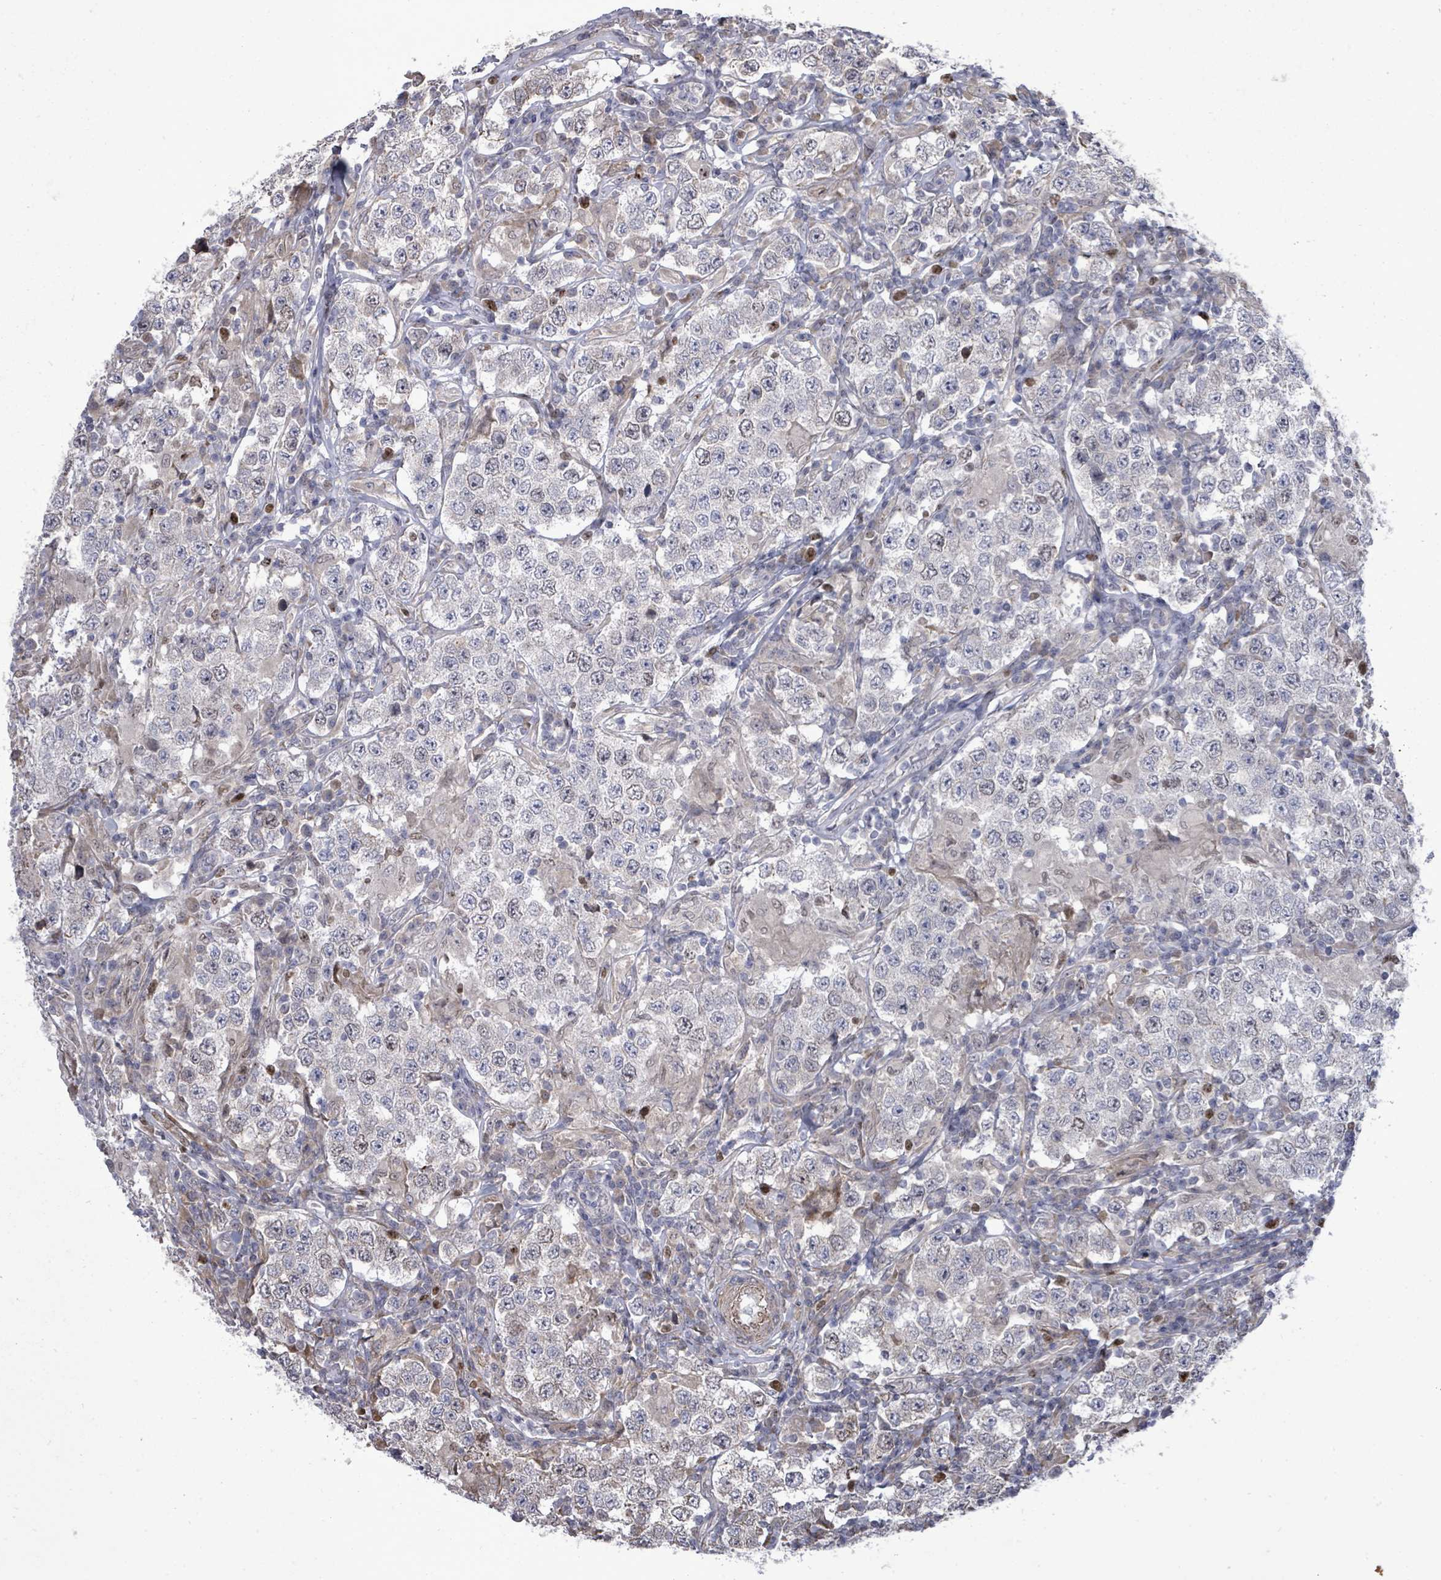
{"staining": {"intensity": "negative", "quantity": "none", "location": "none"}, "tissue": "testis cancer", "cell_type": "Tumor cells", "image_type": "cancer", "snomed": [{"axis": "morphology", "description": "Seminoma, NOS"}, {"axis": "morphology", "description": "Carcinoma, Embryonal, NOS"}, {"axis": "topography", "description": "Testis"}], "caption": "The IHC photomicrograph has no significant expression in tumor cells of testis seminoma tissue.", "gene": "PAPSS1", "patient": {"sex": "male", "age": 41}}